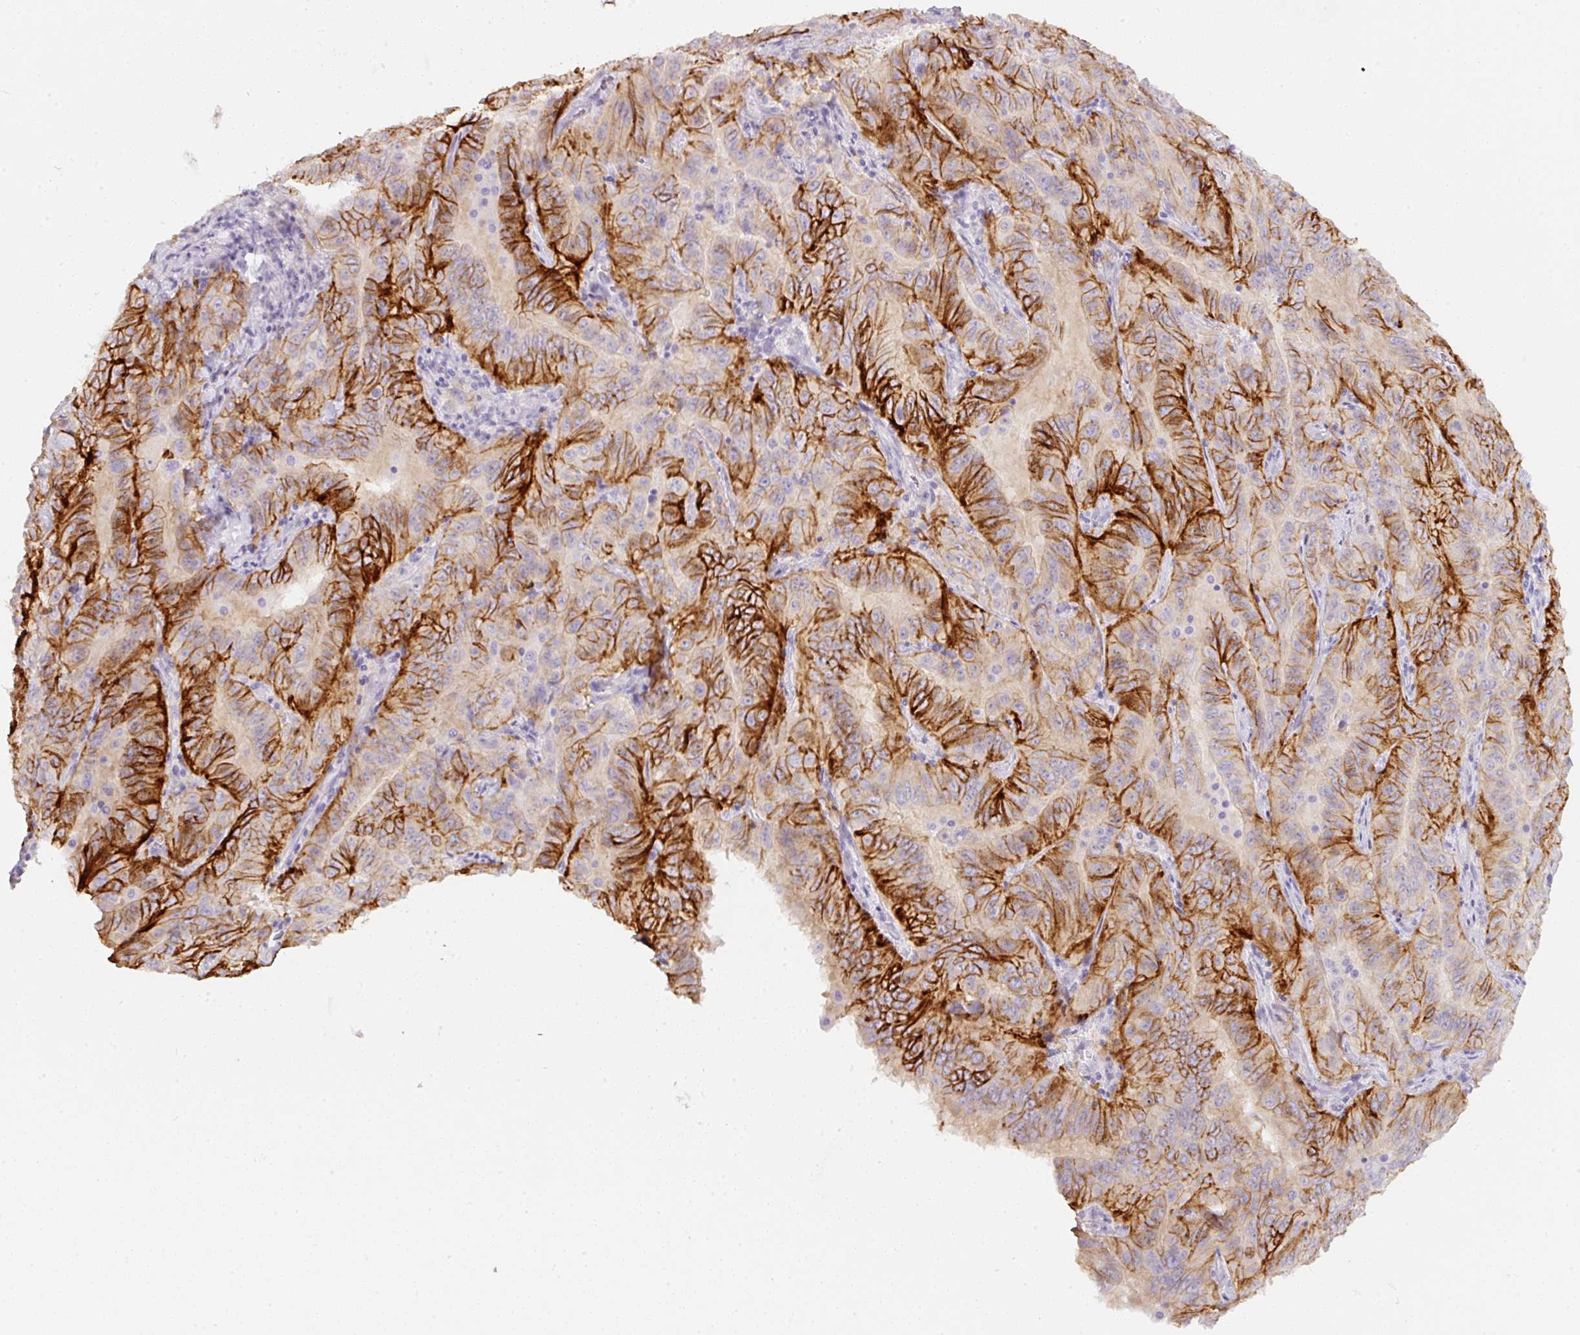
{"staining": {"intensity": "strong", "quantity": "<25%", "location": "cytoplasmic/membranous"}, "tissue": "pancreatic cancer", "cell_type": "Tumor cells", "image_type": "cancer", "snomed": [{"axis": "morphology", "description": "Adenocarcinoma, NOS"}, {"axis": "topography", "description": "Pancreas"}], "caption": "Approximately <25% of tumor cells in human pancreatic adenocarcinoma show strong cytoplasmic/membranous protein positivity as visualized by brown immunohistochemical staining.", "gene": "SLC2A2", "patient": {"sex": "male", "age": 63}}